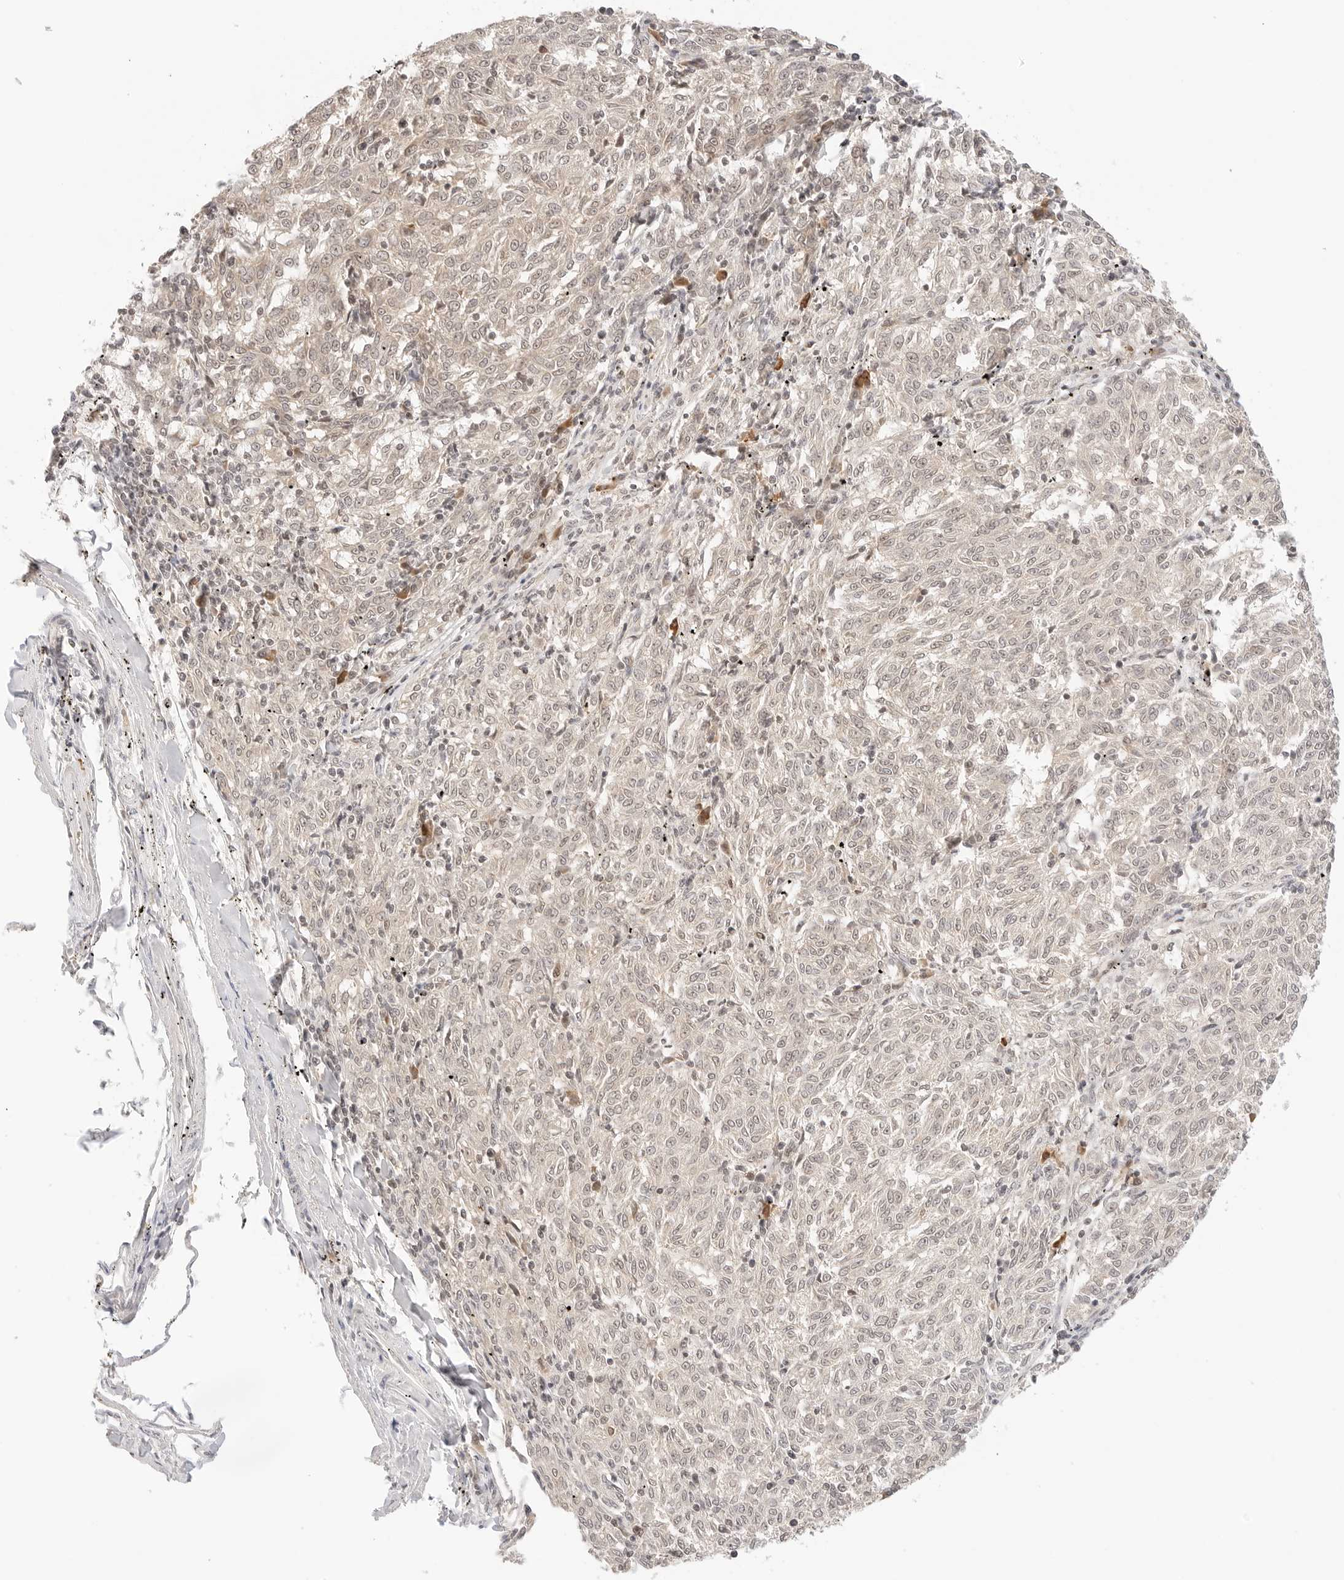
{"staining": {"intensity": "negative", "quantity": "none", "location": "none"}, "tissue": "melanoma", "cell_type": "Tumor cells", "image_type": "cancer", "snomed": [{"axis": "morphology", "description": "Malignant melanoma, NOS"}, {"axis": "topography", "description": "Skin"}], "caption": "High power microscopy micrograph of an immunohistochemistry histopathology image of malignant melanoma, revealing no significant positivity in tumor cells.", "gene": "SEPTIN4", "patient": {"sex": "female", "age": 72}}